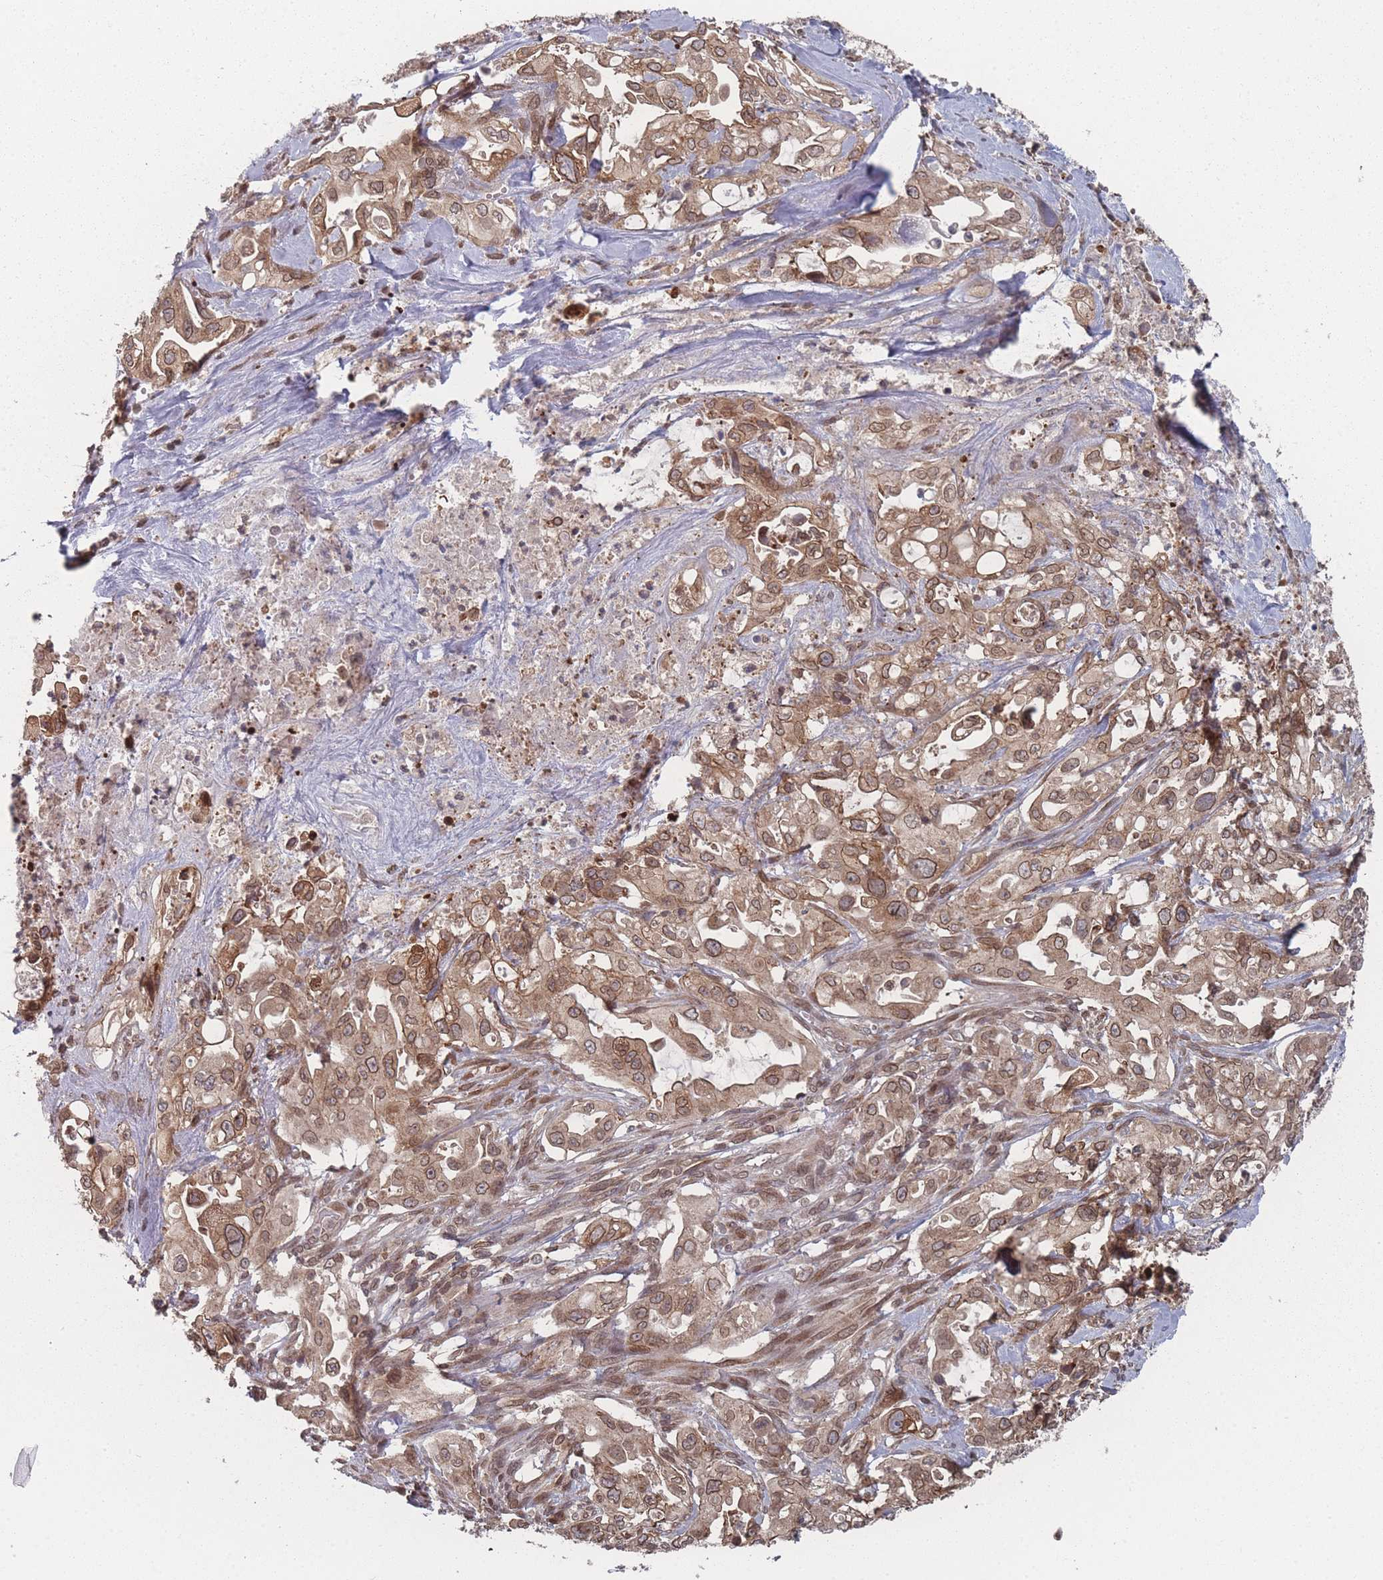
{"staining": {"intensity": "moderate", "quantity": ">75%", "location": "cytoplasmic/membranous,nuclear"}, "tissue": "pancreatic cancer", "cell_type": "Tumor cells", "image_type": "cancer", "snomed": [{"axis": "morphology", "description": "Adenocarcinoma, NOS"}, {"axis": "topography", "description": "Pancreas"}], "caption": "This image reveals pancreatic cancer stained with IHC to label a protein in brown. The cytoplasmic/membranous and nuclear of tumor cells show moderate positivity for the protein. Nuclei are counter-stained blue.", "gene": "TBC1D25", "patient": {"sex": "female", "age": 61}}